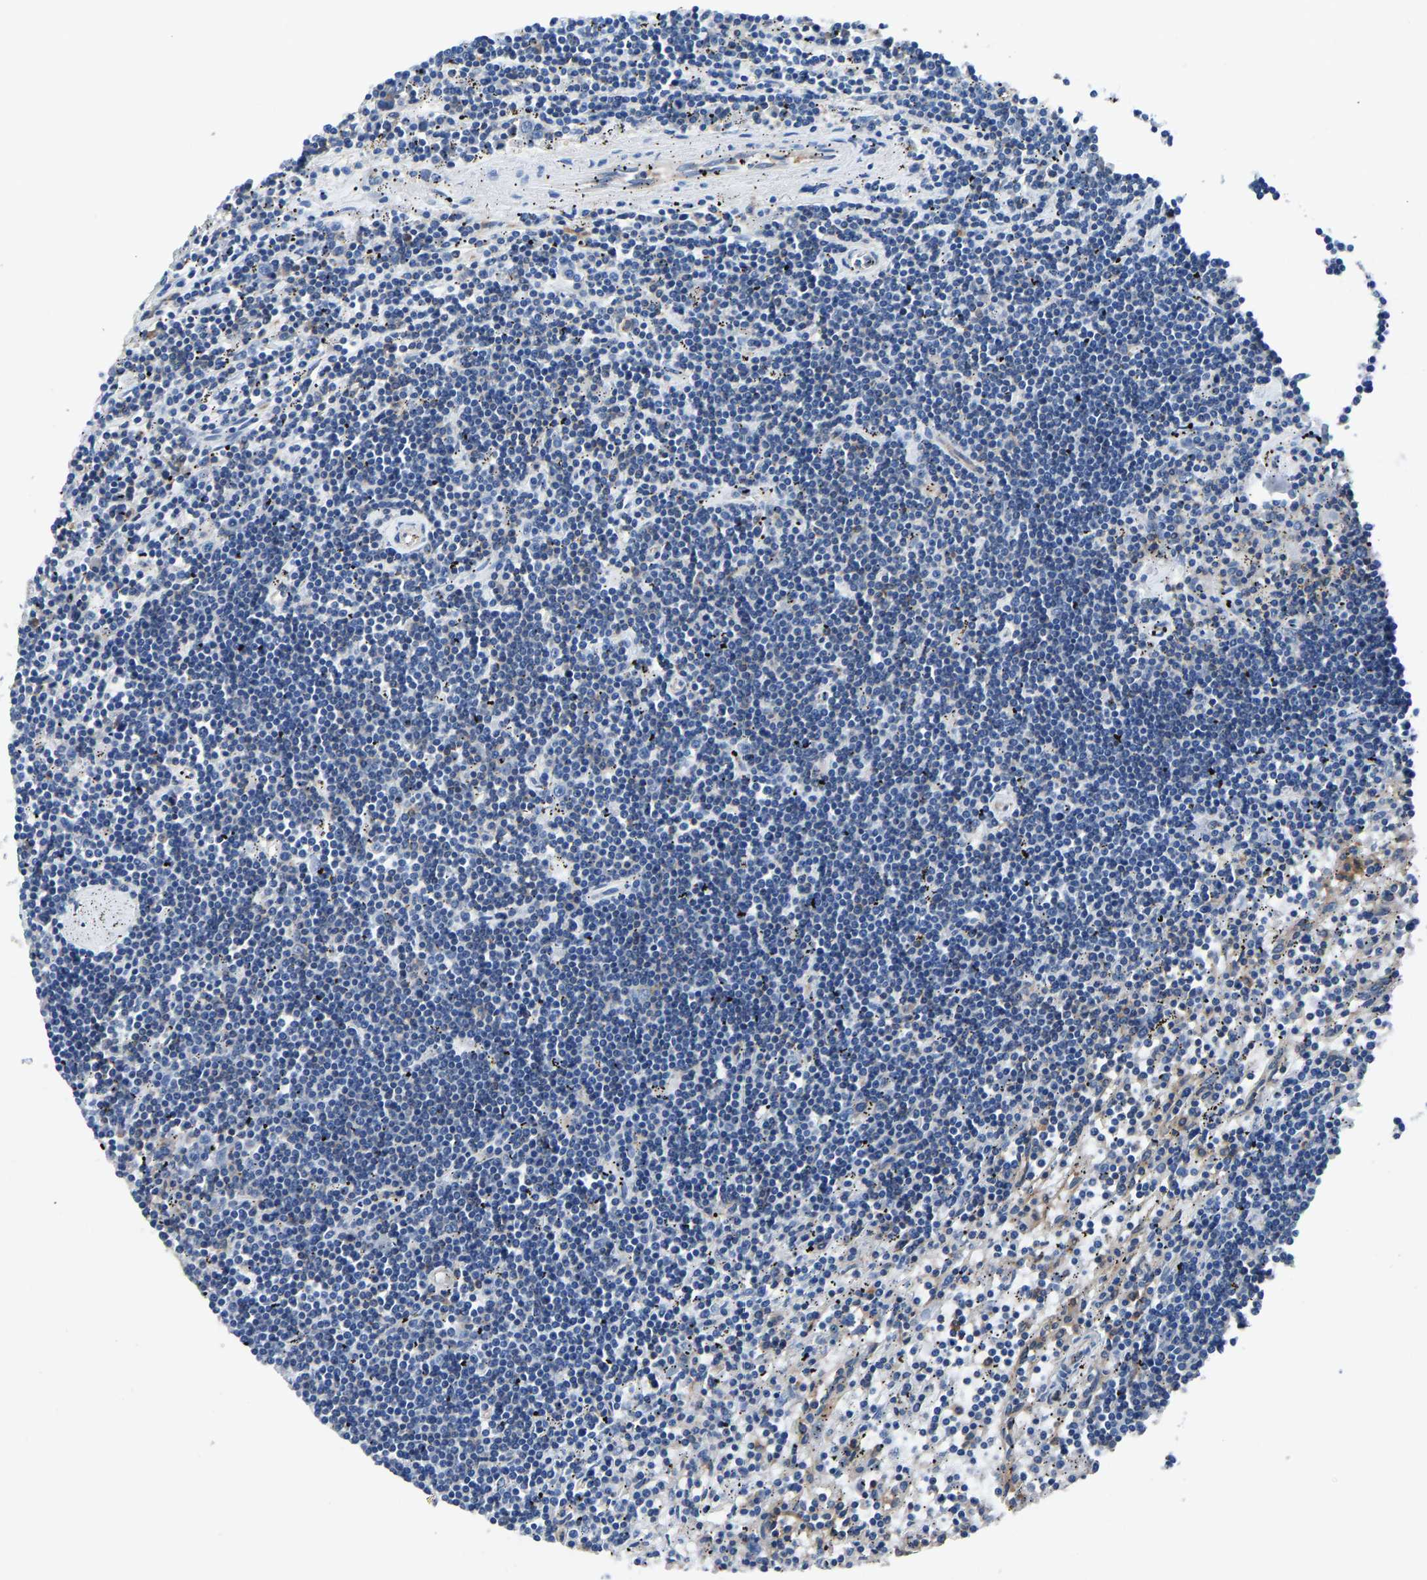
{"staining": {"intensity": "negative", "quantity": "none", "location": "none"}, "tissue": "lymphoma", "cell_type": "Tumor cells", "image_type": "cancer", "snomed": [{"axis": "morphology", "description": "Malignant lymphoma, non-Hodgkin's type, Low grade"}, {"axis": "topography", "description": "Spleen"}], "caption": "A high-resolution photomicrograph shows immunohistochemistry (IHC) staining of low-grade malignant lymphoma, non-Hodgkin's type, which displays no significant positivity in tumor cells.", "gene": "PRKAR1A", "patient": {"sex": "male", "age": 76}}